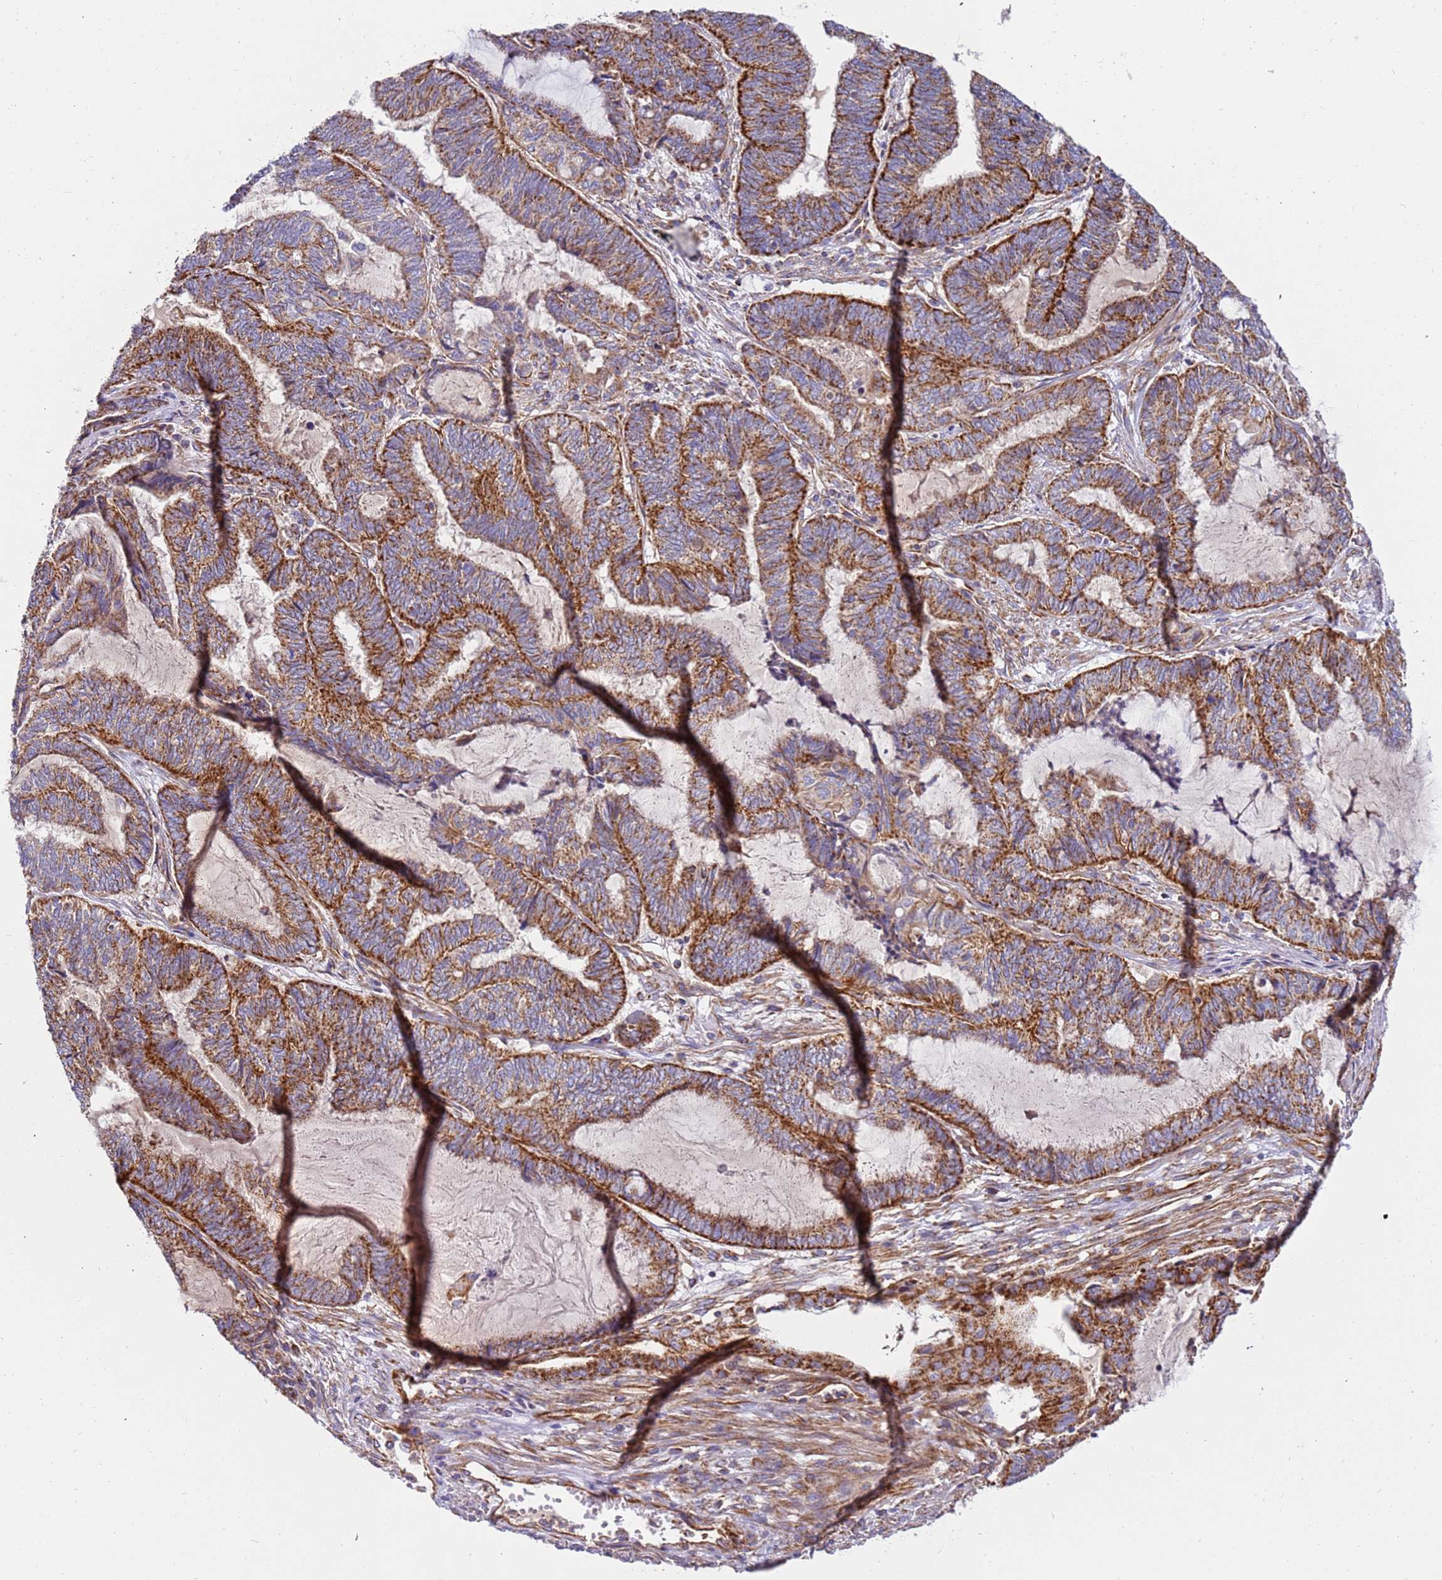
{"staining": {"intensity": "moderate", "quantity": ">75%", "location": "cytoplasmic/membranous"}, "tissue": "endometrial cancer", "cell_type": "Tumor cells", "image_type": "cancer", "snomed": [{"axis": "morphology", "description": "Adenocarcinoma, NOS"}, {"axis": "topography", "description": "Uterus"}, {"axis": "topography", "description": "Endometrium"}], "caption": "Immunohistochemistry (IHC) of human adenocarcinoma (endometrial) shows medium levels of moderate cytoplasmic/membranous expression in approximately >75% of tumor cells.", "gene": "MRPL20", "patient": {"sex": "female", "age": 70}}